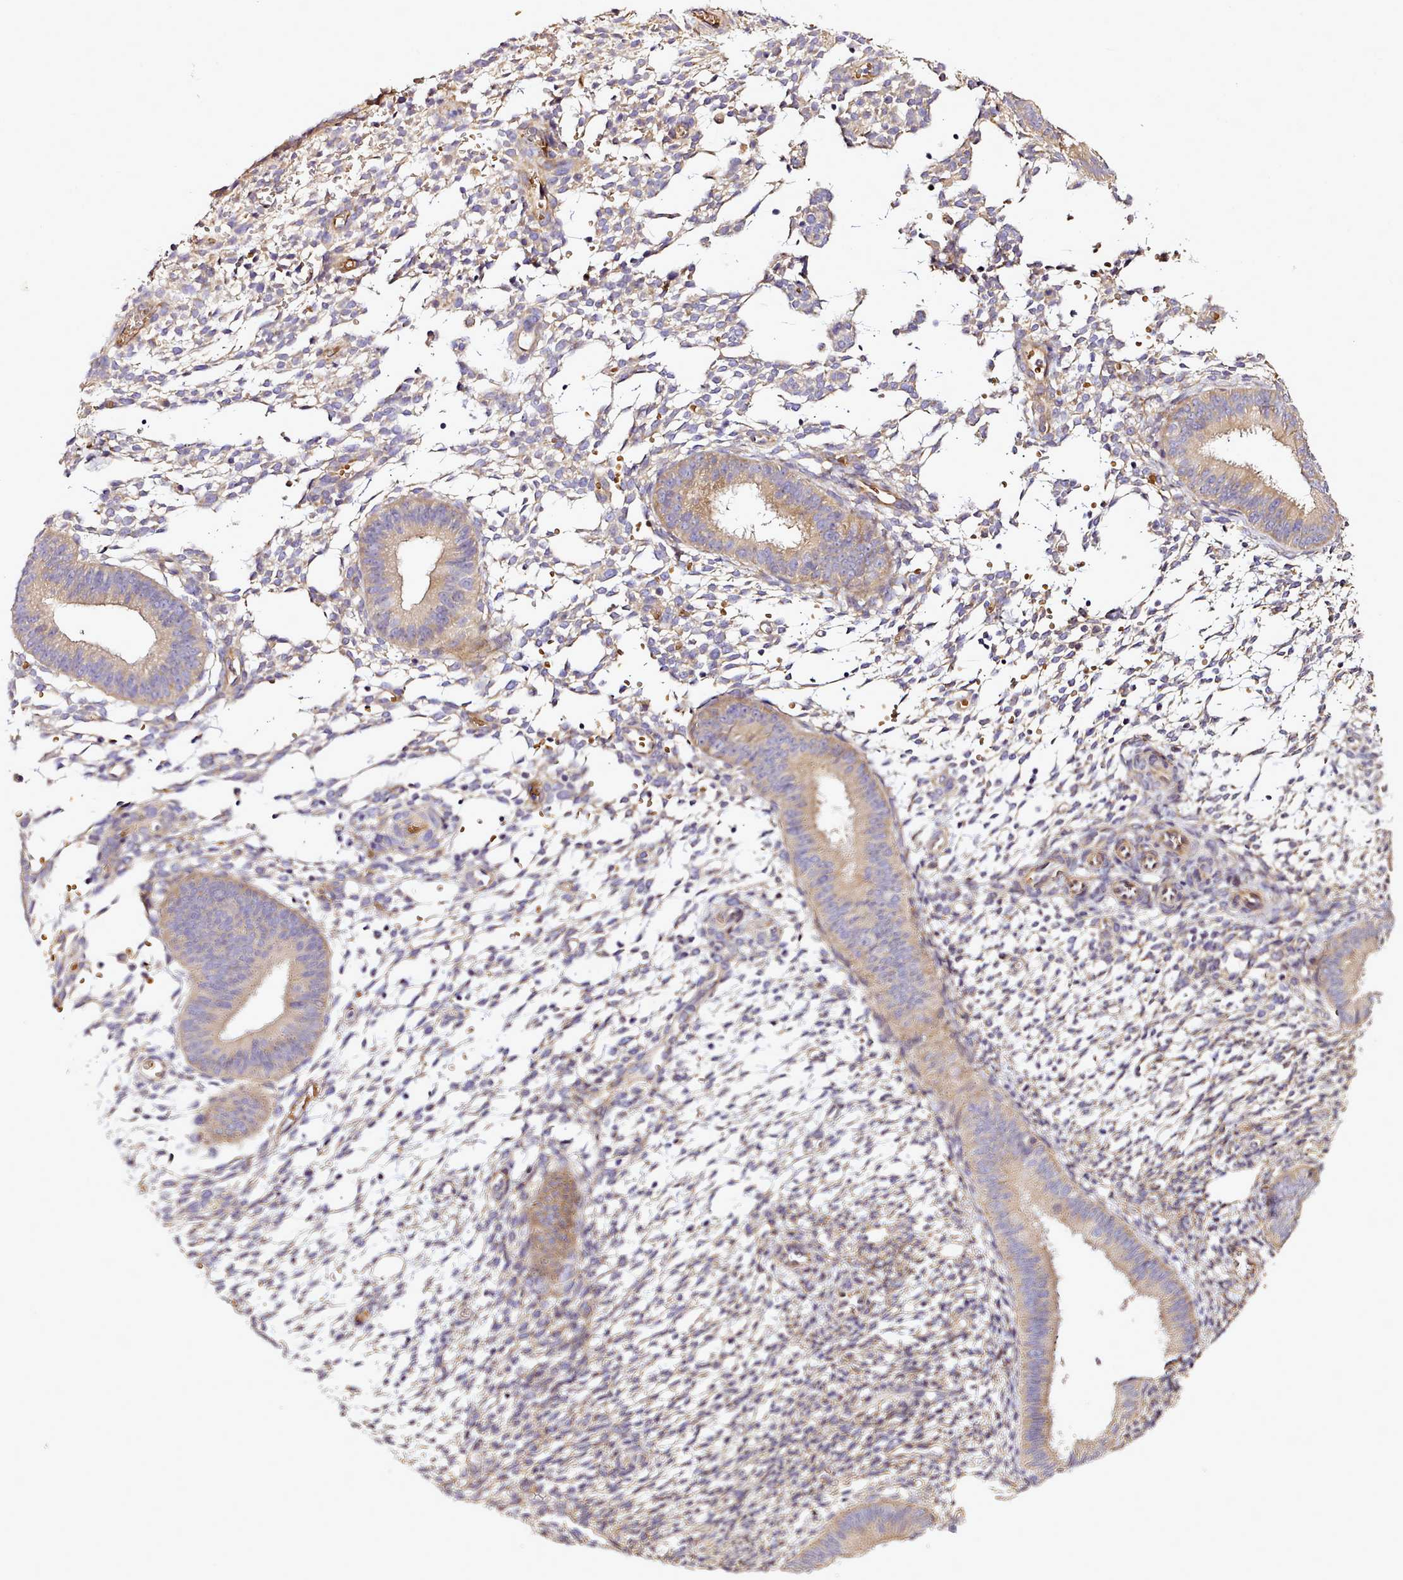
{"staining": {"intensity": "weak", "quantity": "<25%", "location": "cytoplasmic/membranous"}, "tissue": "endometrium", "cell_type": "Cells in endometrial stroma", "image_type": "normal", "snomed": [{"axis": "morphology", "description": "Normal tissue, NOS"}, {"axis": "topography", "description": "Uterus"}, {"axis": "topography", "description": "Endometrium"}], "caption": "Cells in endometrial stroma show no significant protein positivity in benign endometrium. (Stains: DAB (3,3'-diaminobenzidine) IHC with hematoxylin counter stain, Microscopy: brightfield microscopy at high magnification).", "gene": "NBPF10", "patient": {"sex": "female", "age": 48}}